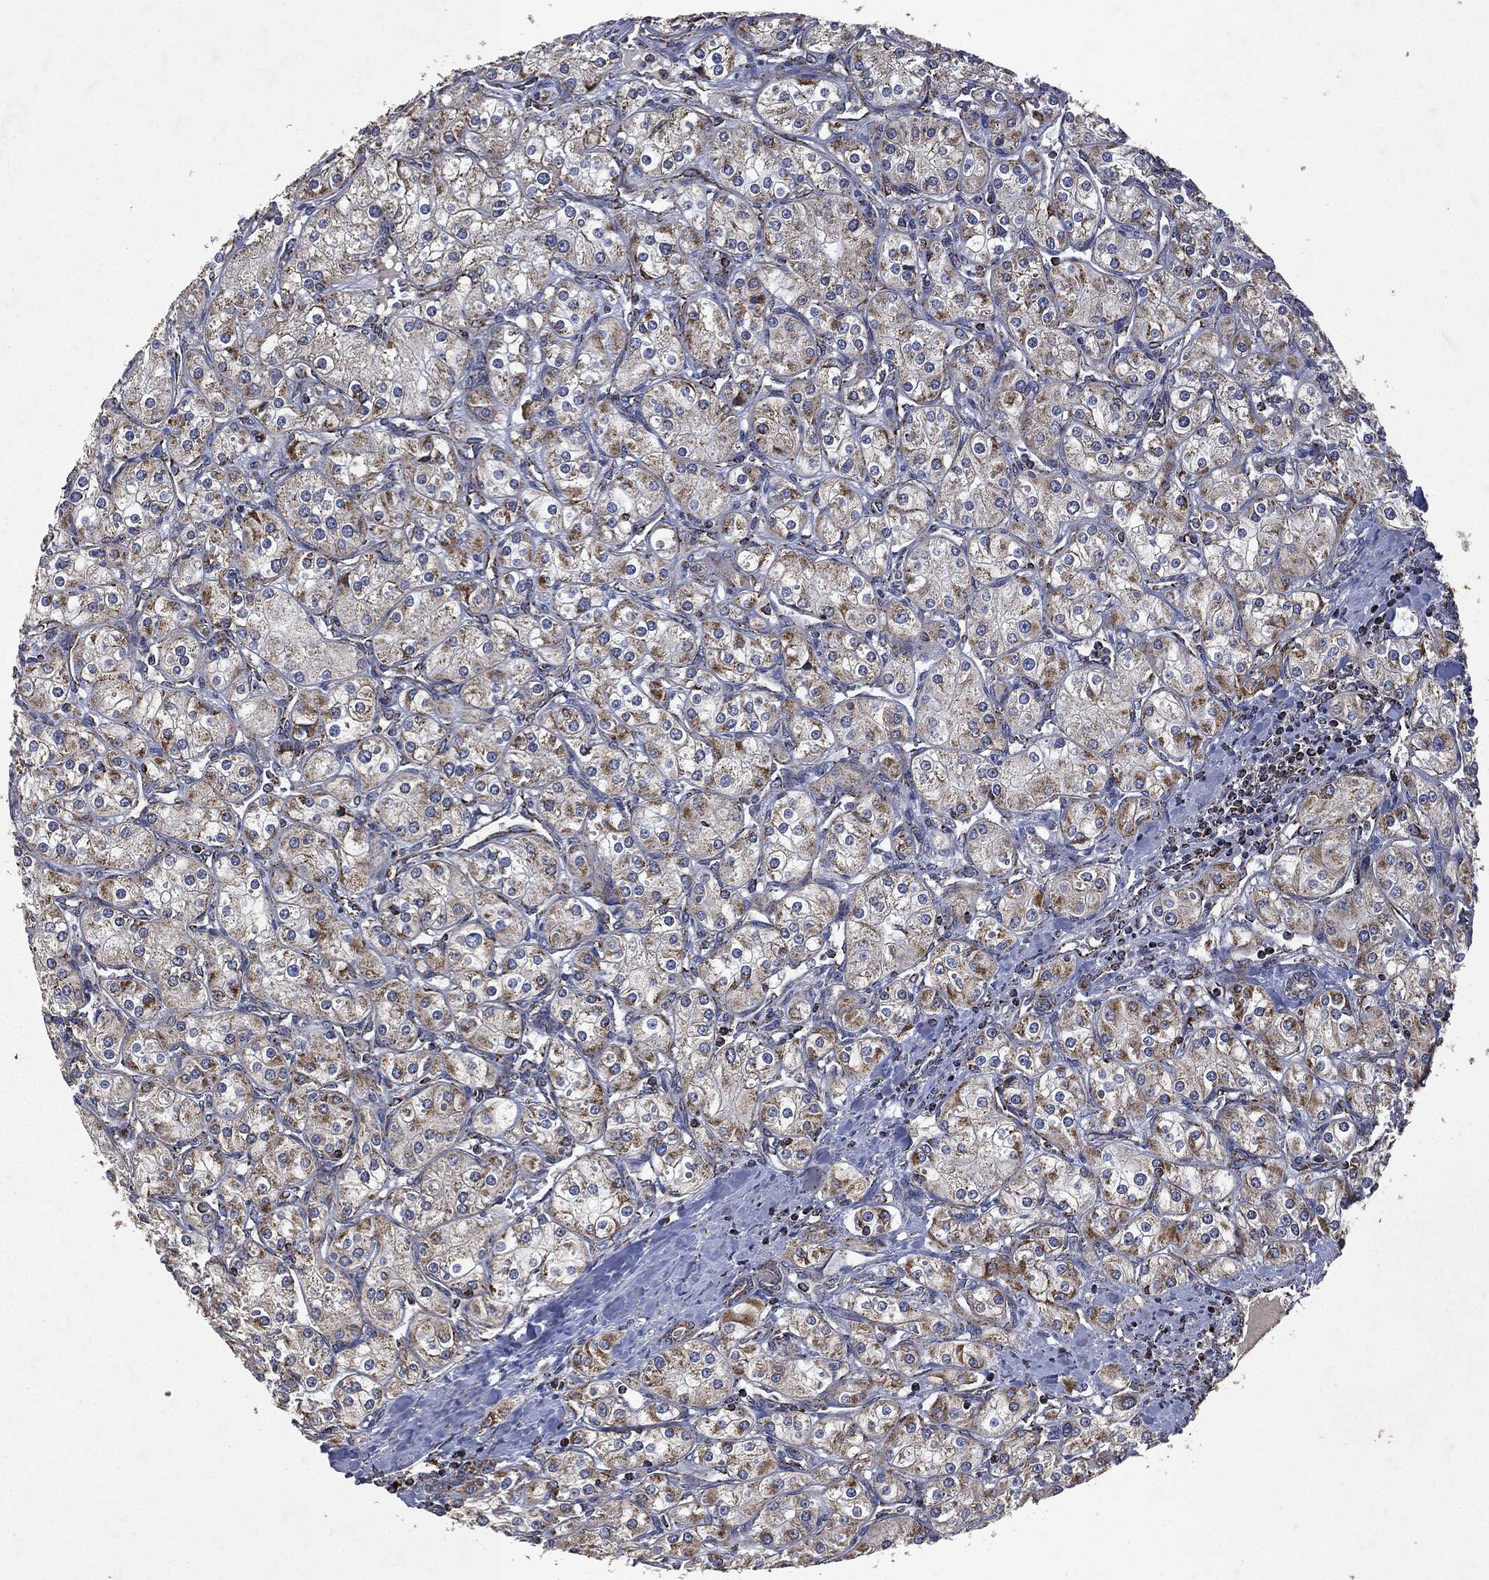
{"staining": {"intensity": "moderate", "quantity": ">75%", "location": "cytoplasmic/membranous"}, "tissue": "renal cancer", "cell_type": "Tumor cells", "image_type": "cancer", "snomed": [{"axis": "morphology", "description": "Adenocarcinoma, NOS"}, {"axis": "topography", "description": "Kidney"}], "caption": "Immunohistochemical staining of renal cancer demonstrates moderate cytoplasmic/membranous protein staining in approximately >75% of tumor cells. (IHC, brightfield microscopy, high magnification).", "gene": "RYK", "patient": {"sex": "male", "age": 77}}